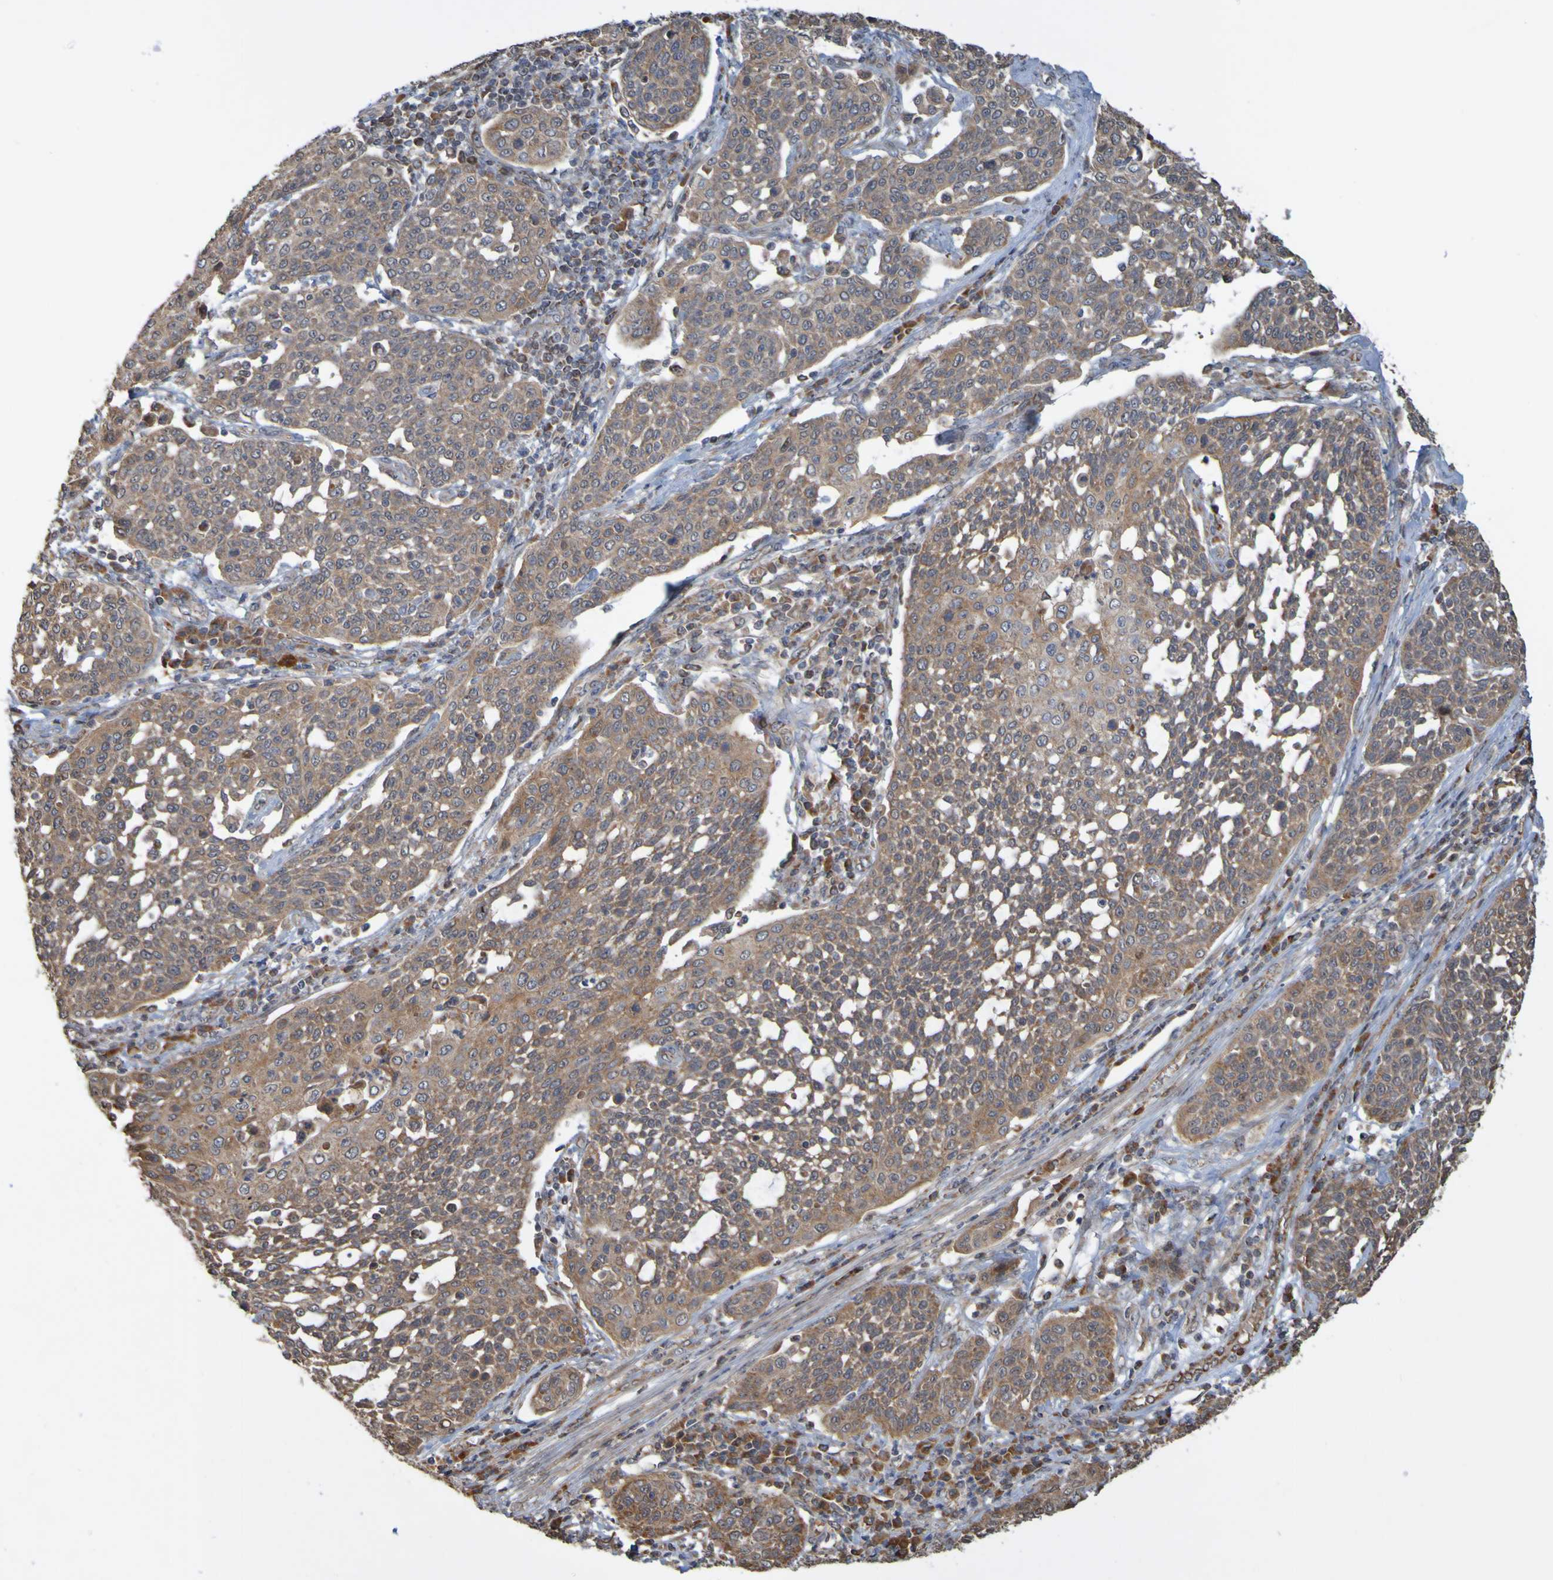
{"staining": {"intensity": "weak", "quantity": ">75%", "location": "cytoplasmic/membranous"}, "tissue": "cervical cancer", "cell_type": "Tumor cells", "image_type": "cancer", "snomed": [{"axis": "morphology", "description": "Squamous cell carcinoma, NOS"}, {"axis": "topography", "description": "Cervix"}], "caption": "Cervical cancer was stained to show a protein in brown. There is low levels of weak cytoplasmic/membranous positivity in about >75% of tumor cells.", "gene": "TMBIM1", "patient": {"sex": "female", "age": 34}}